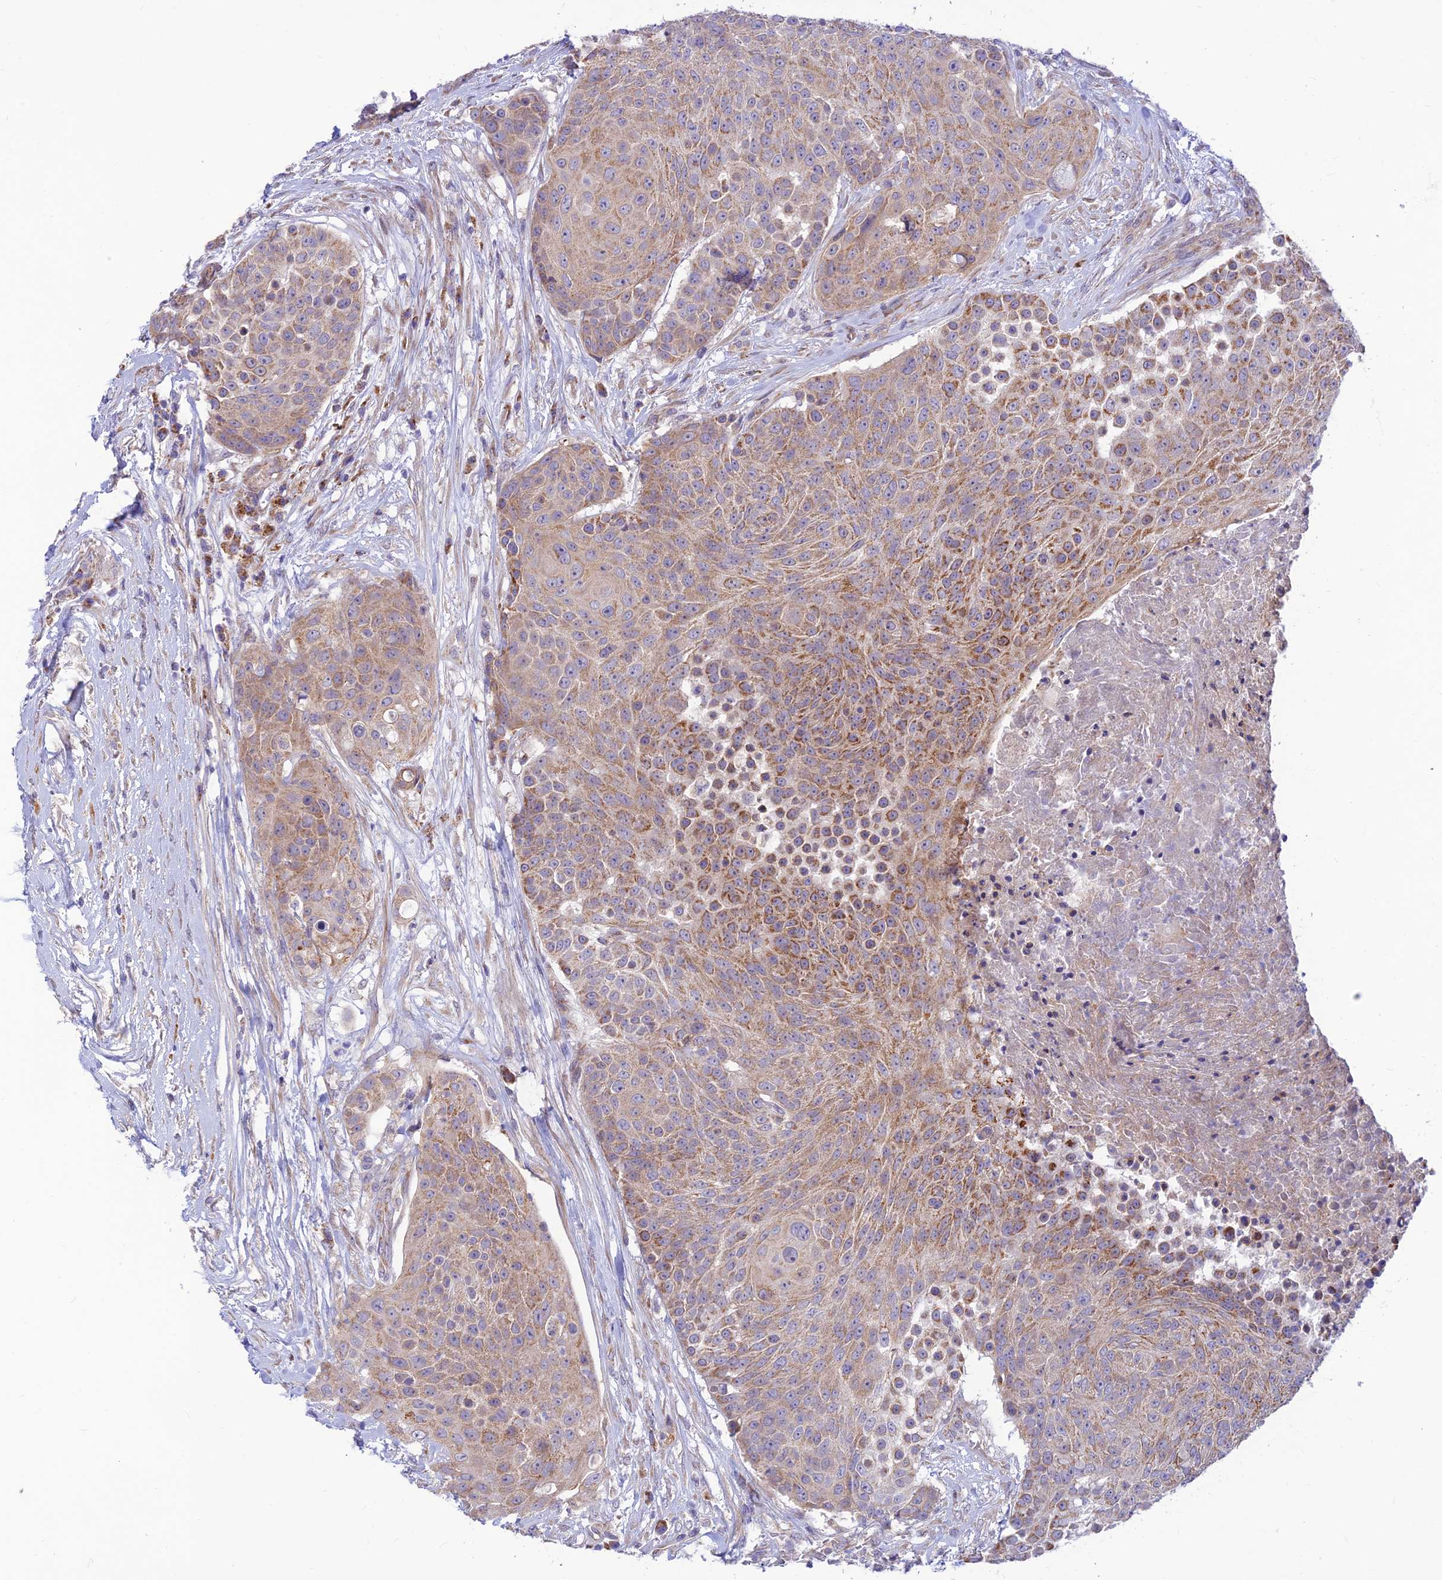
{"staining": {"intensity": "moderate", "quantity": ">75%", "location": "cytoplasmic/membranous"}, "tissue": "urothelial cancer", "cell_type": "Tumor cells", "image_type": "cancer", "snomed": [{"axis": "morphology", "description": "Urothelial carcinoma, High grade"}, {"axis": "topography", "description": "Urinary bladder"}], "caption": "Immunohistochemical staining of human urothelial cancer exhibits medium levels of moderate cytoplasmic/membranous staining in about >75% of tumor cells.", "gene": "FAM186B", "patient": {"sex": "female", "age": 63}}